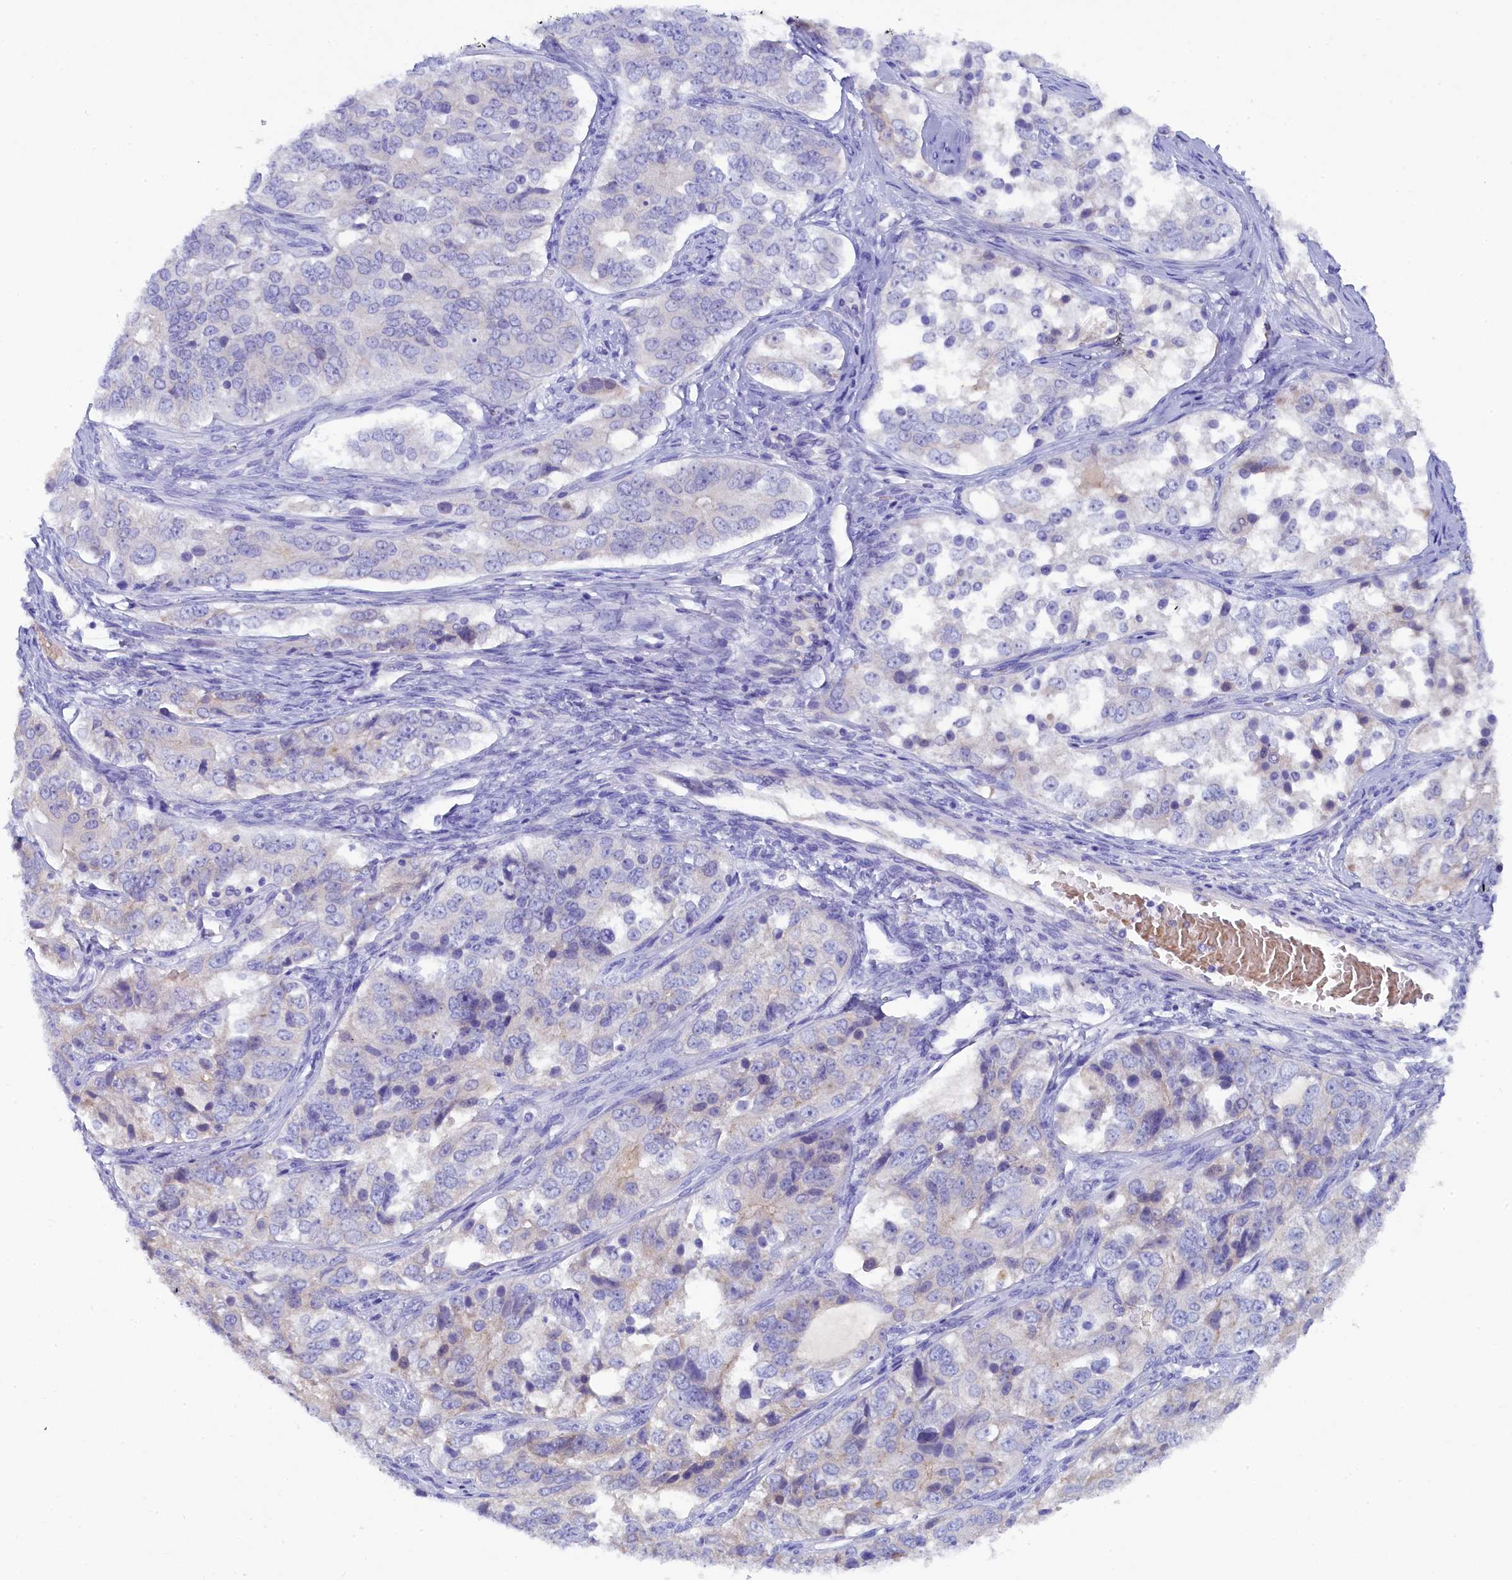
{"staining": {"intensity": "negative", "quantity": "none", "location": "none"}, "tissue": "ovarian cancer", "cell_type": "Tumor cells", "image_type": "cancer", "snomed": [{"axis": "morphology", "description": "Carcinoma, endometroid"}, {"axis": "topography", "description": "Ovary"}], "caption": "Histopathology image shows no significant protein expression in tumor cells of ovarian cancer (endometroid carcinoma).", "gene": "MYADML2", "patient": {"sex": "female", "age": 51}}